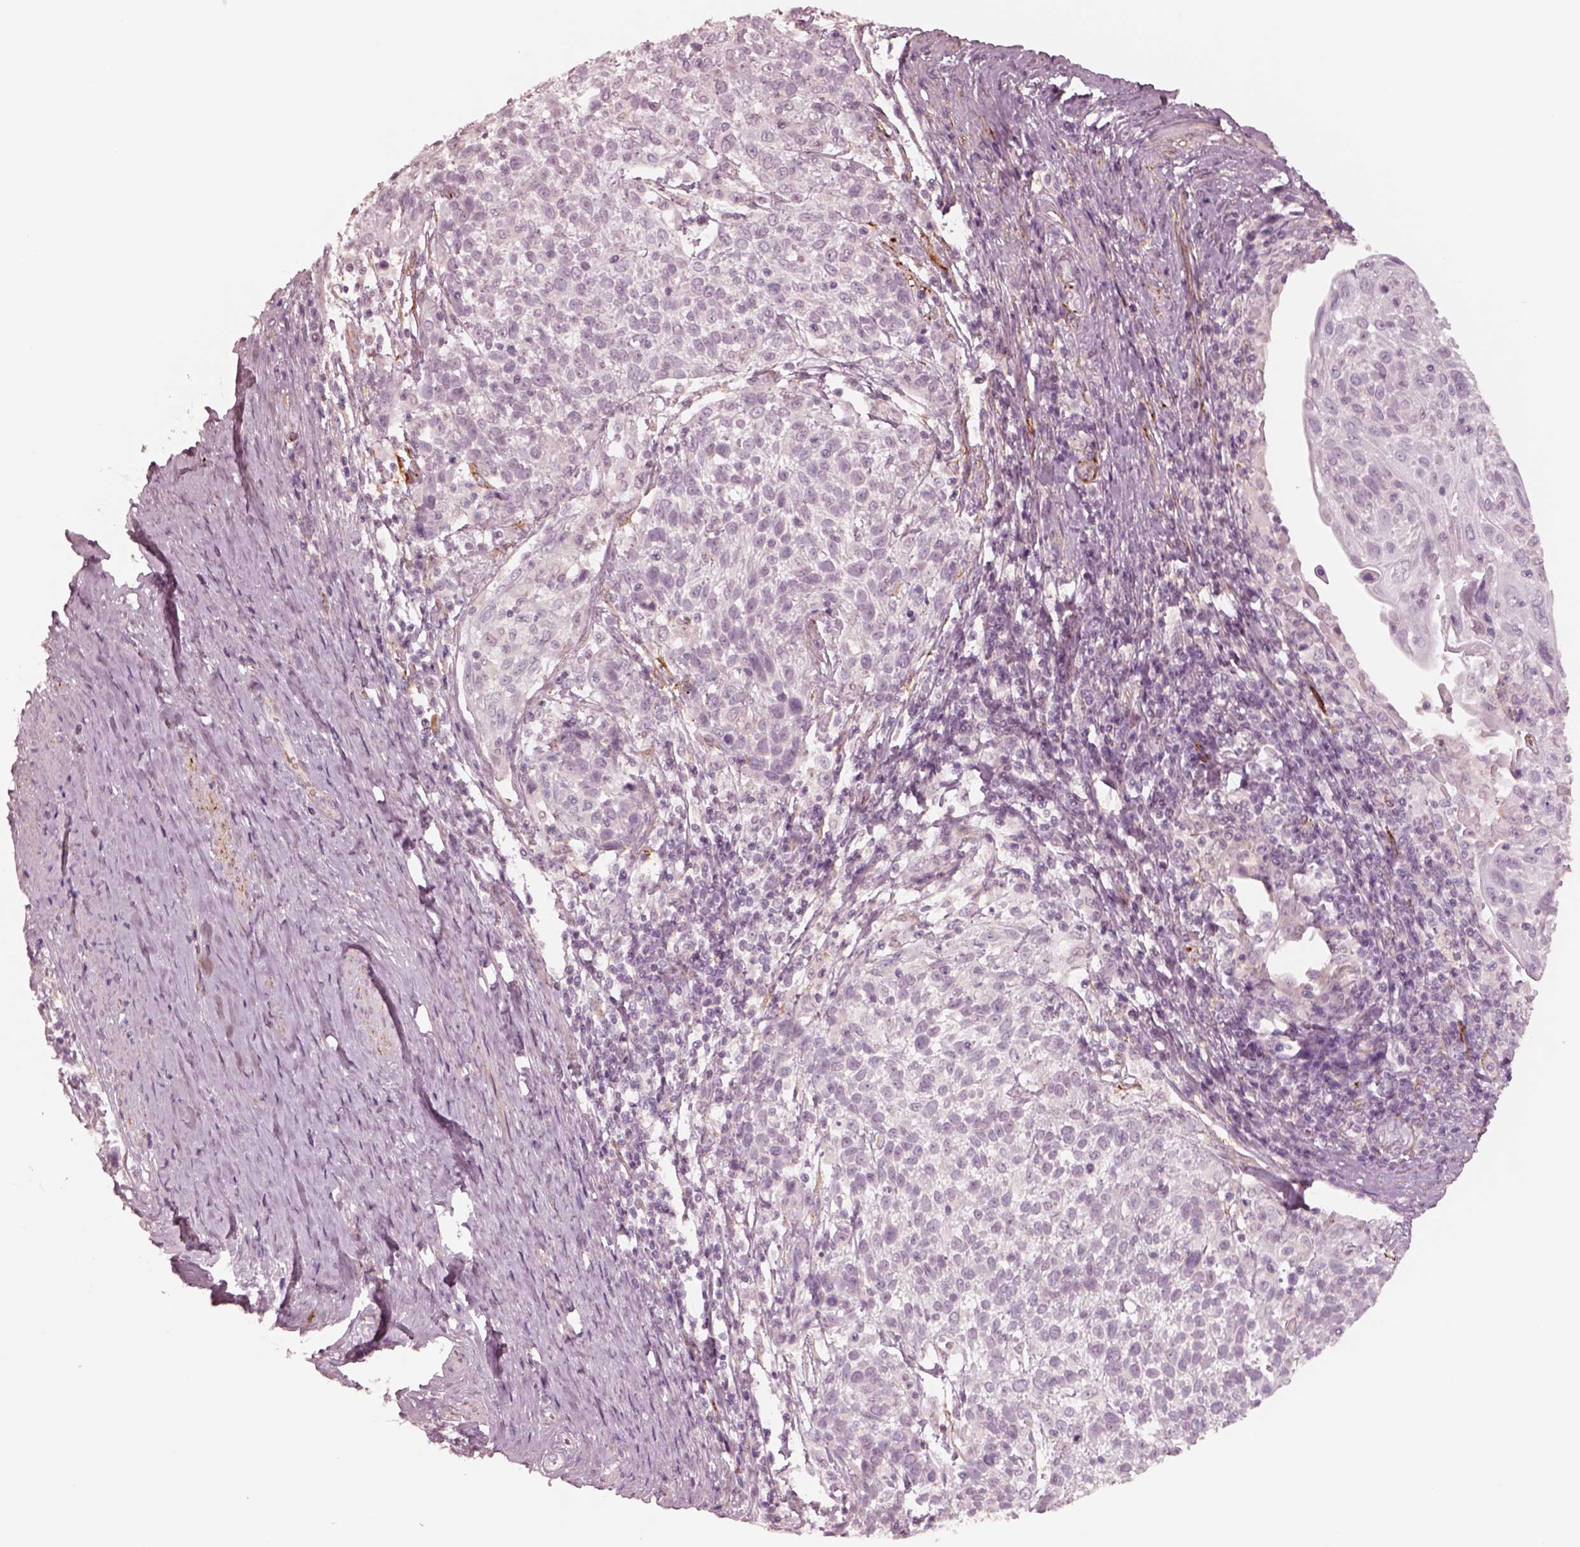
{"staining": {"intensity": "negative", "quantity": "none", "location": "none"}, "tissue": "cervical cancer", "cell_type": "Tumor cells", "image_type": "cancer", "snomed": [{"axis": "morphology", "description": "Squamous cell carcinoma, NOS"}, {"axis": "topography", "description": "Cervix"}], "caption": "Squamous cell carcinoma (cervical) was stained to show a protein in brown. There is no significant expression in tumor cells.", "gene": "DNAAF9", "patient": {"sex": "female", "age": 61}}